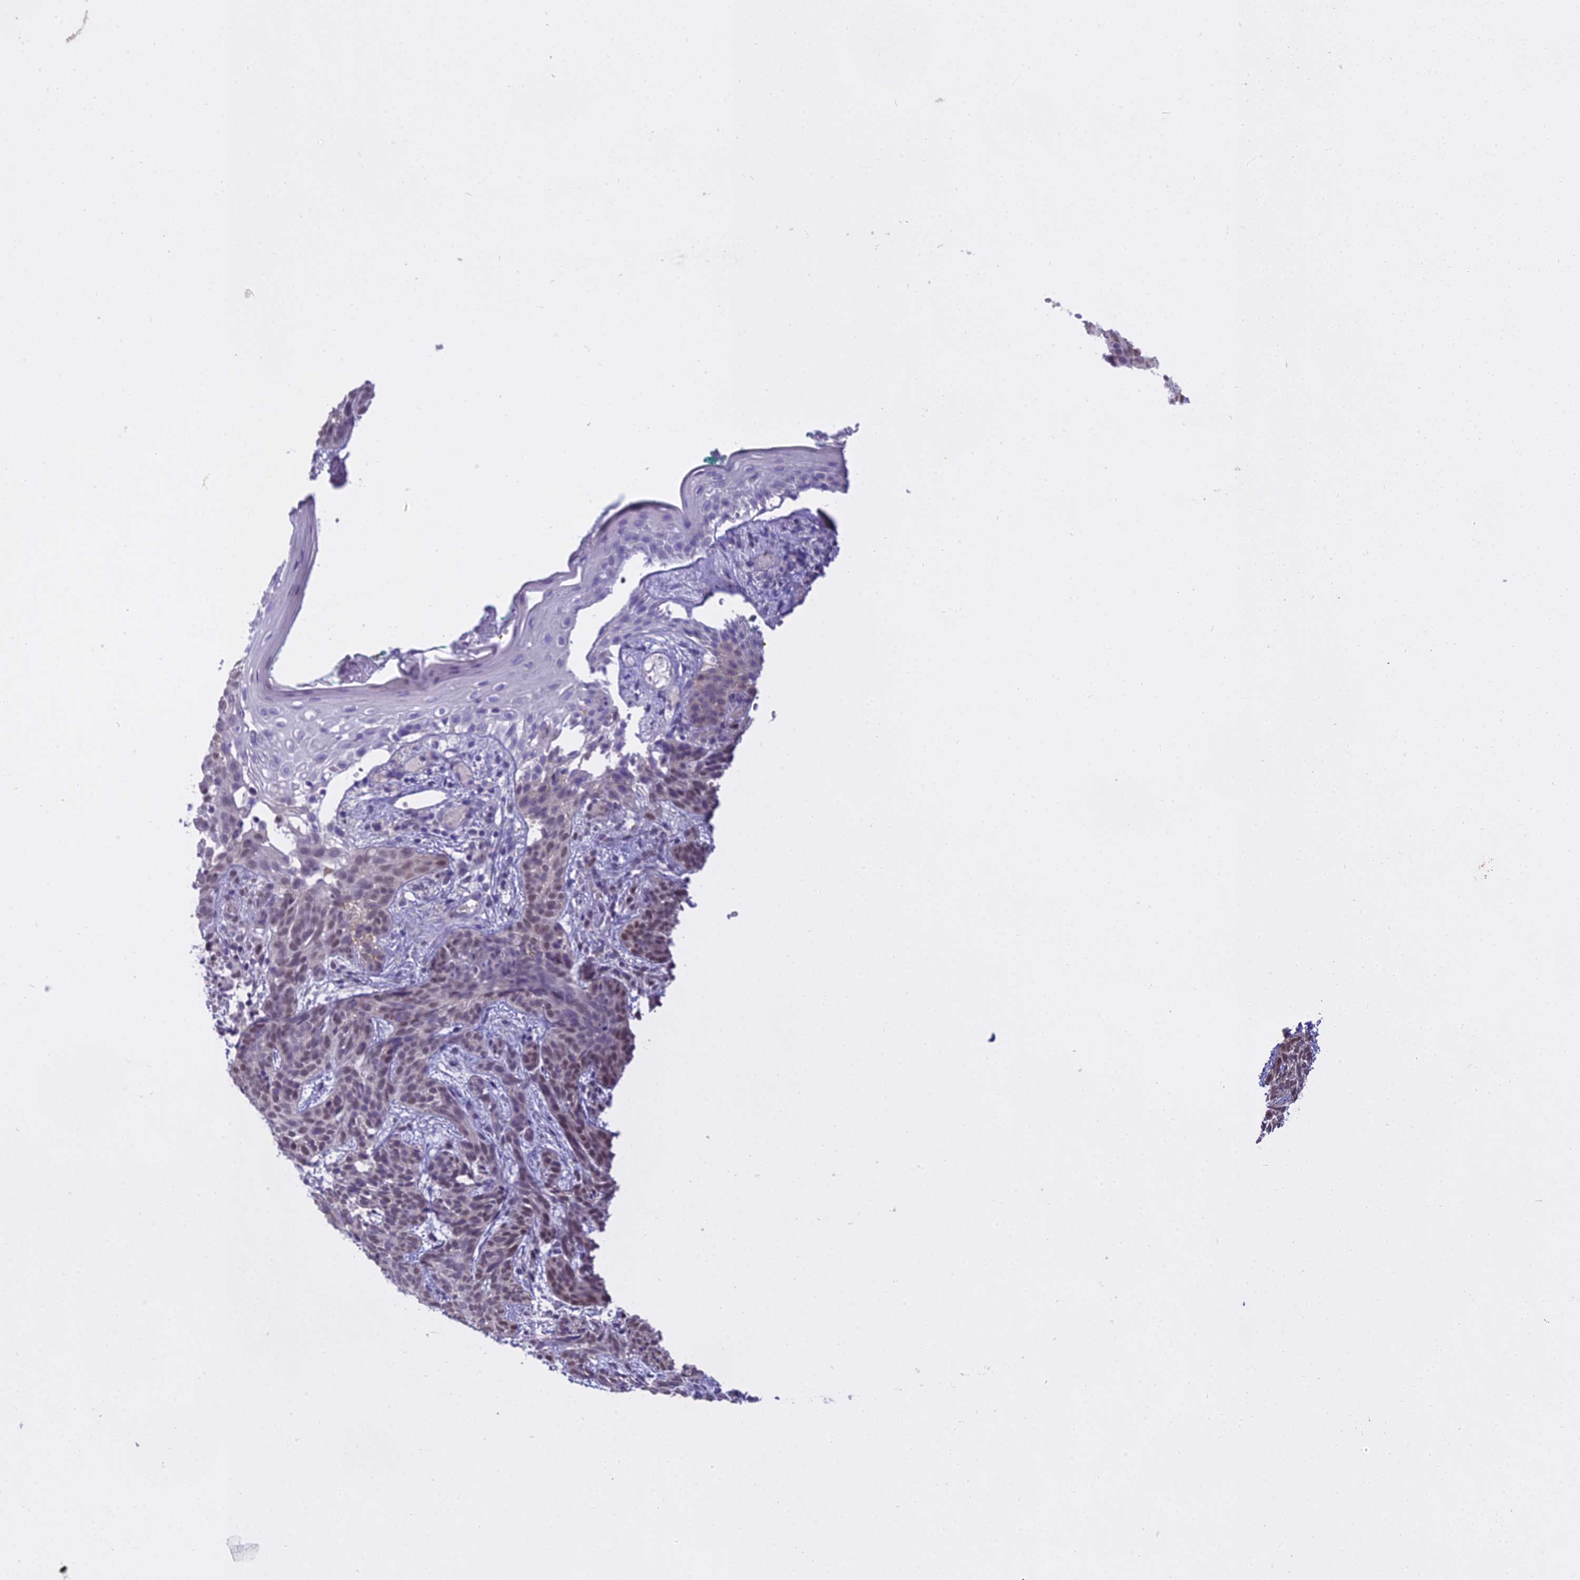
{"staining": {"intensity": "weak", "quantity": "25%-75%", "location": "nuclear"}, "tissue": "skin cancer", "cell_type": "Tumor cells", "image_type": "cancer", "snomed": [{"axis": "morphology", "description": "Basal cell carcinoma"}, {"axis": "topography", "description": "Skin"}], "caption": "This micrograph displays skin basal cell carcinoma stained with immunohistochemistry (IHC) to label a protein in brown. The nuclear of tumor cells show weak positivity for the protein. Nuclei are counter-stained blue.", "gene": "MAT2A", "patient": {"sex": "female", "age": 81}}